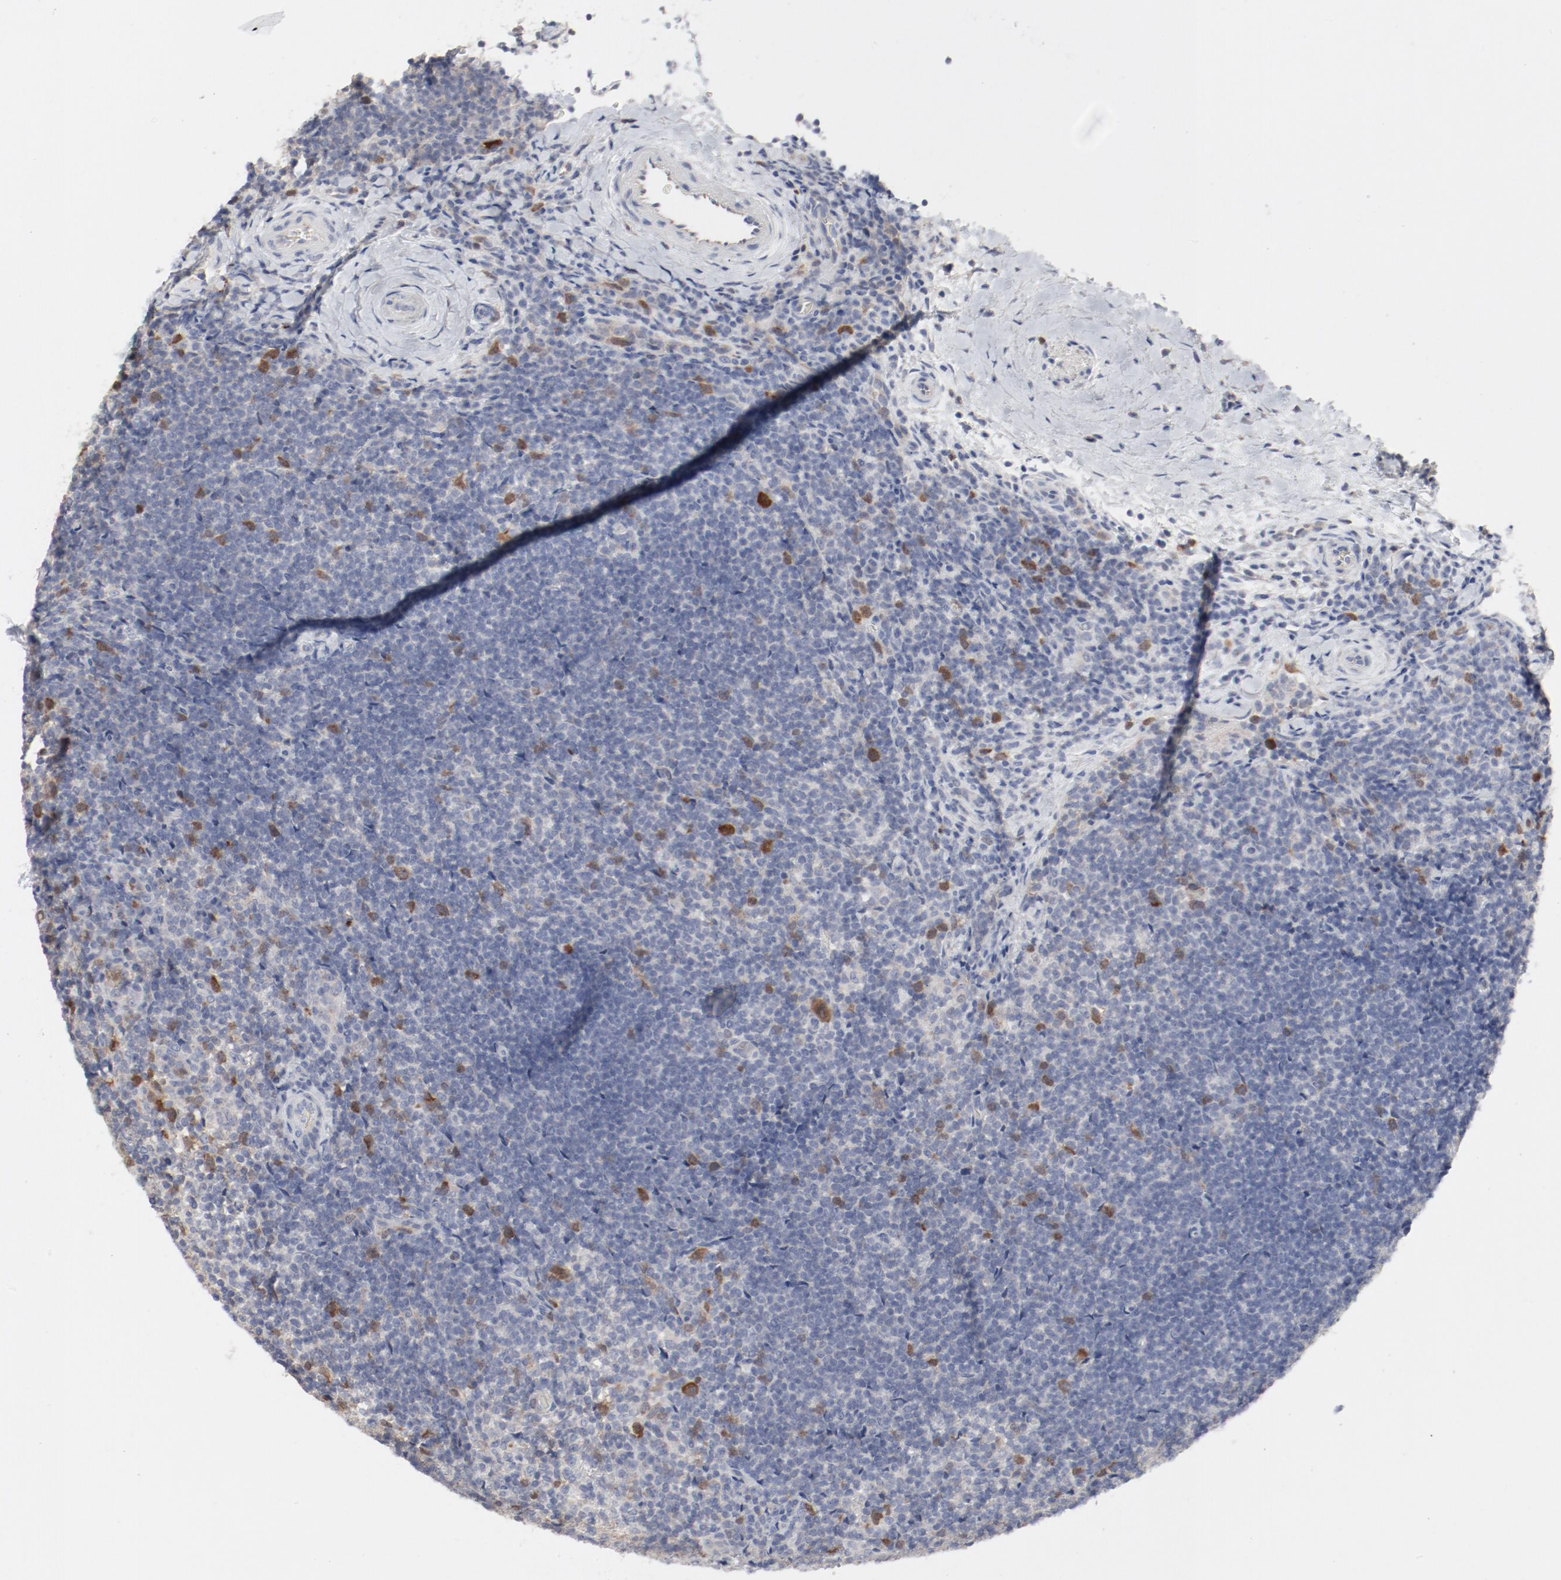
{"staining": {"intensity": "moderate", "quantity": "25%-75%", "location": "nuclear"}, "tissue": "lymphoma", "cell_type": "Tumor cells", "image_type": "cancer", "snomed": [{"axis": "morphology", "description": "Malignant lymphoma, non-Hodgkin's type, Low grade"}, {"axis": "topography", "description": "Lymph node"}], "caption": "Immunohistochemistry (IHC) of malignant lymphoma, non-Hodgkin's type (low-grade) demonstrates medium levels of moderate nuclear expression in approximately 25%-75% of tumor cells.", "gene": "CDK1", "patient": {"sex": "female", "age": 76}}